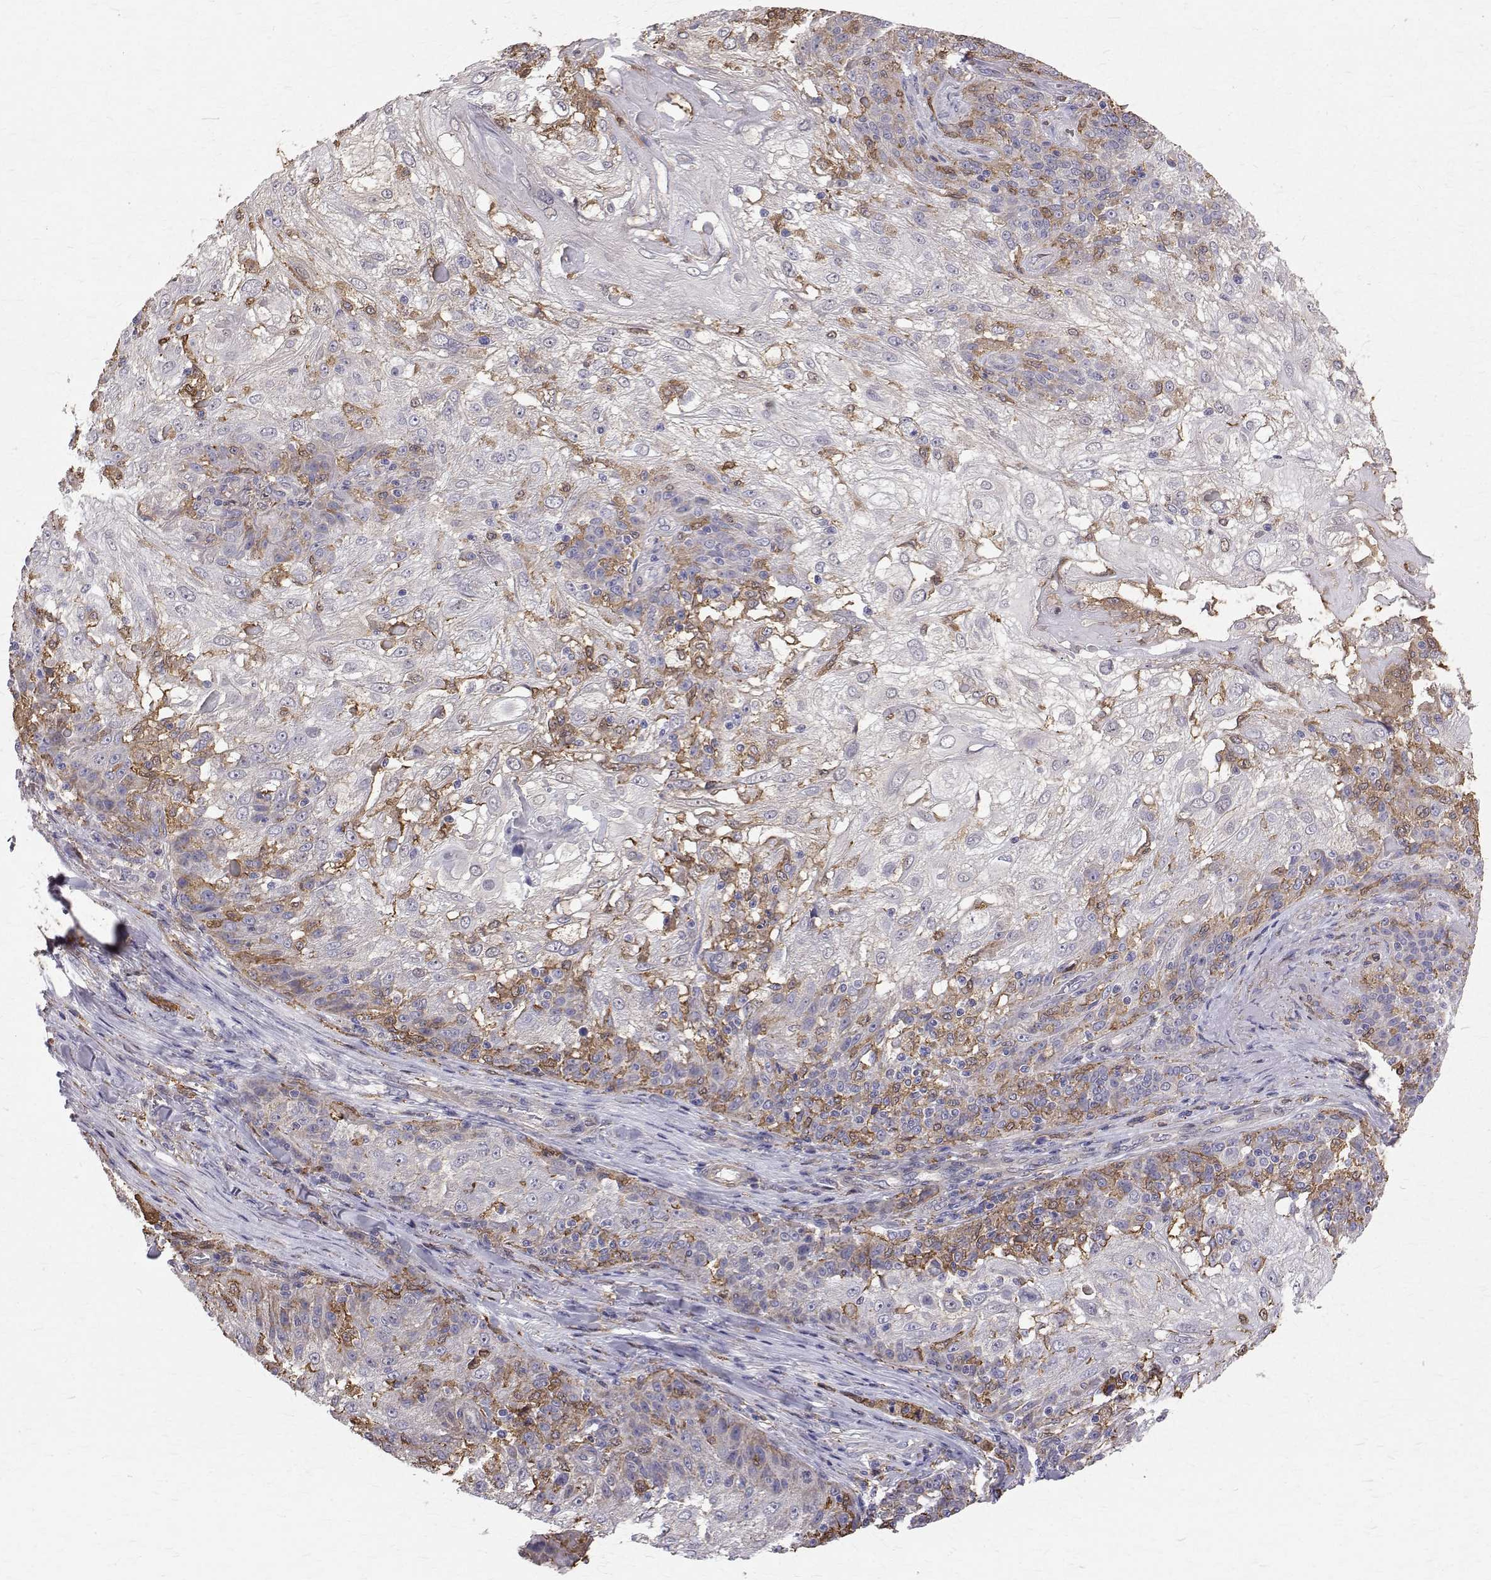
{"staining": {"intensity": "negative", "quantity": "none", "location": "none"}, "tissue": "skin cancer", "cell_type": "Tumor cells", "image_type": "cancer", "snomed": [{"axis": "morphology", "description": "Normal tissue, NOS"}, {"axis": "morphology", "description": "Squamous cell carcinoma, NOS"}, {"axis": "topography", "description": "Skin"}], "caption": "The histopathology image shows no staining of tumor cells in skin squamous cell carcinoma. The staining is performed using DAB (3,3'-diaminobenzidine) brown chromogen with nuclei counter-stained in using hematoxylin.", "gene": "CCDC89", "patient": {"sex": "female", "age": 83}}